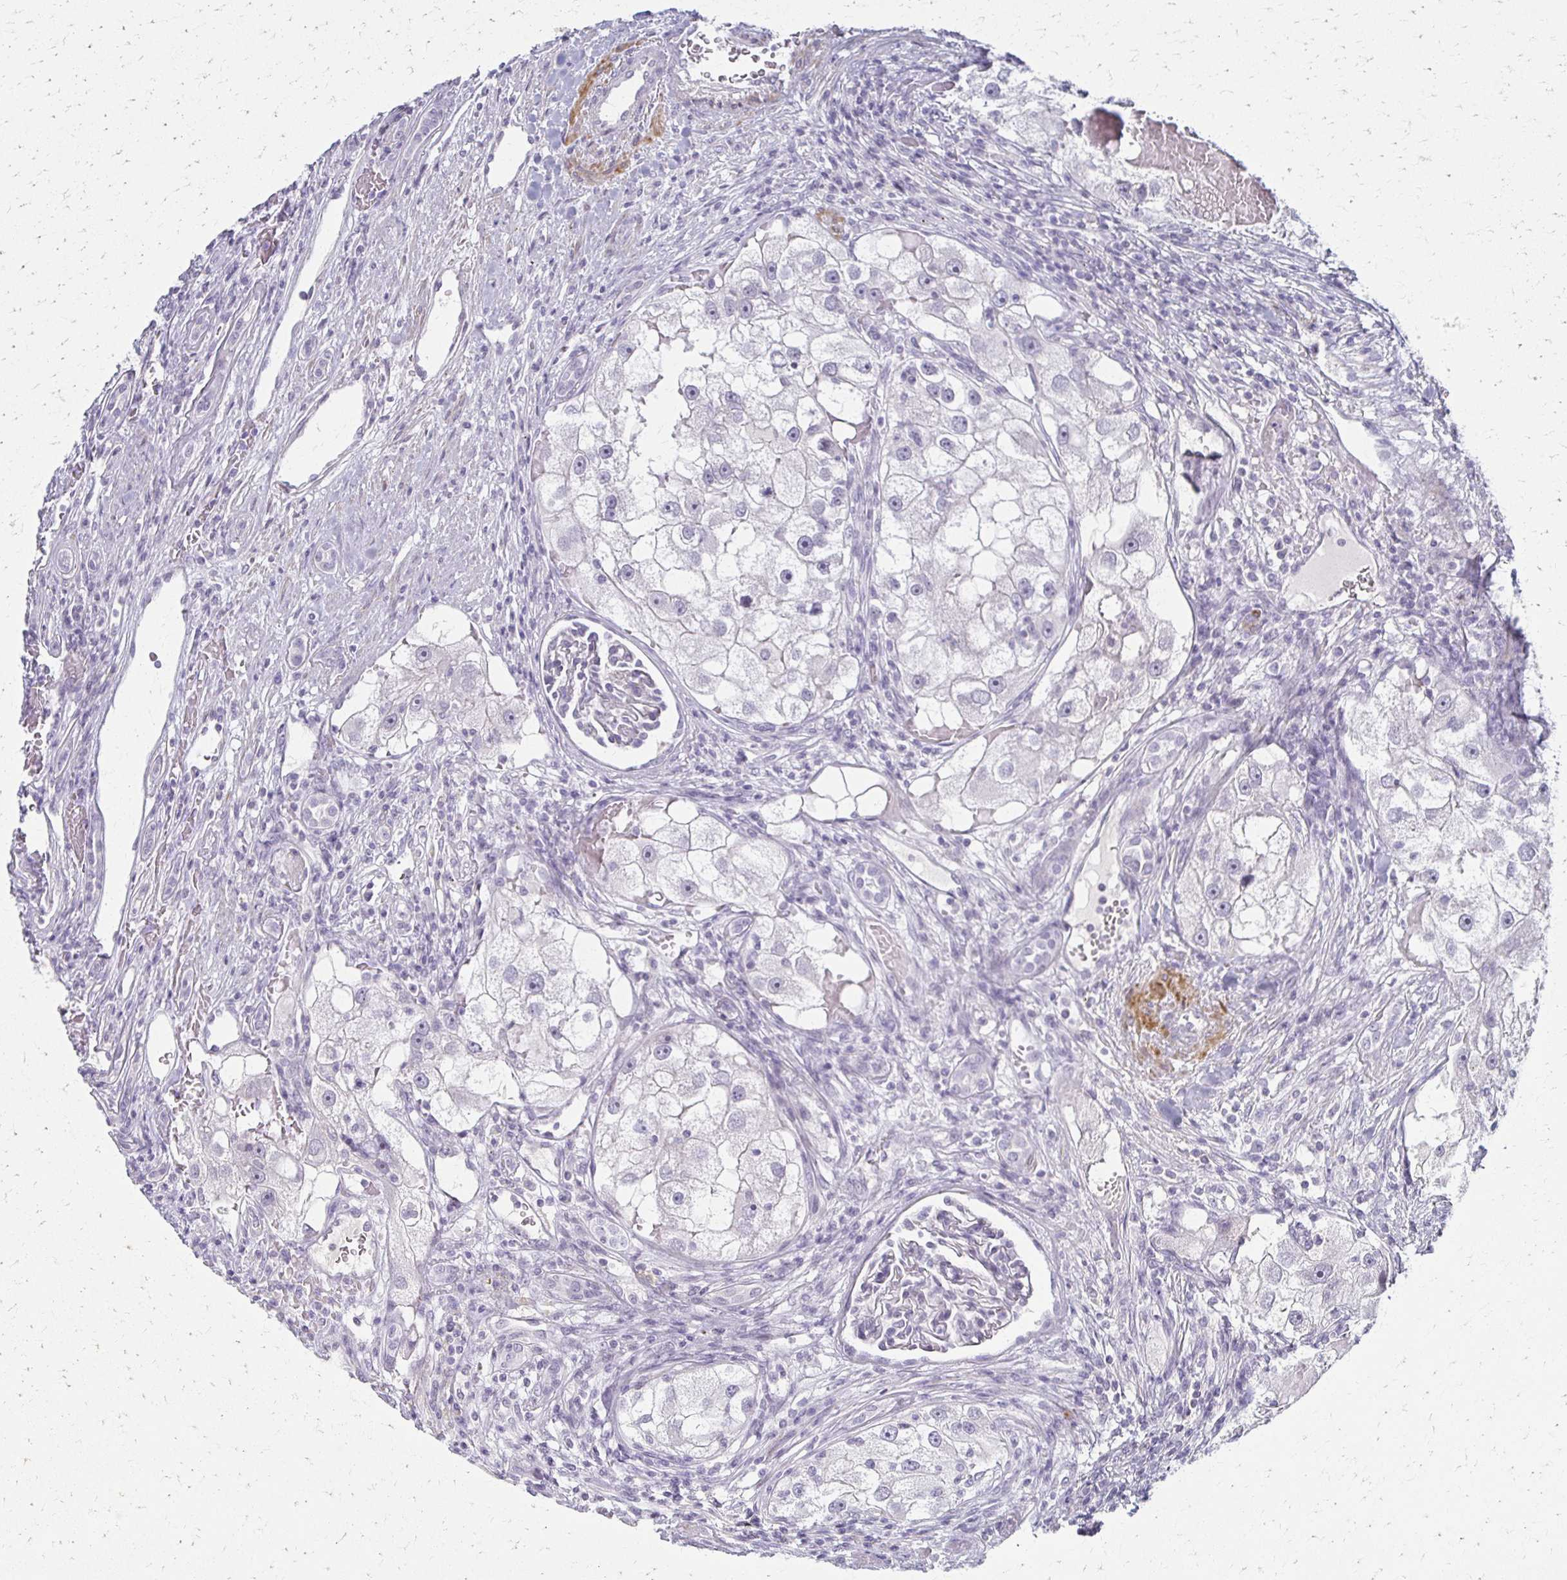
{"staining": {"intensity": "negative", "quantity": "none", "location": "none"}, "tissue": "renal cancer", "cell_type": "Tumor cells", "image_type": "cancer", "snomed": [{"axis": "morphology", "description": "Adenocarcinoma, NOS"}, {"axis": "topography", "description": "Kidney"}], "caption": "Tumor cells show no significant protein positivity in renal cancer (adenocarcinoma).", "gene": "FOXO4", "patient": {"sex": "male", "age": 63}}